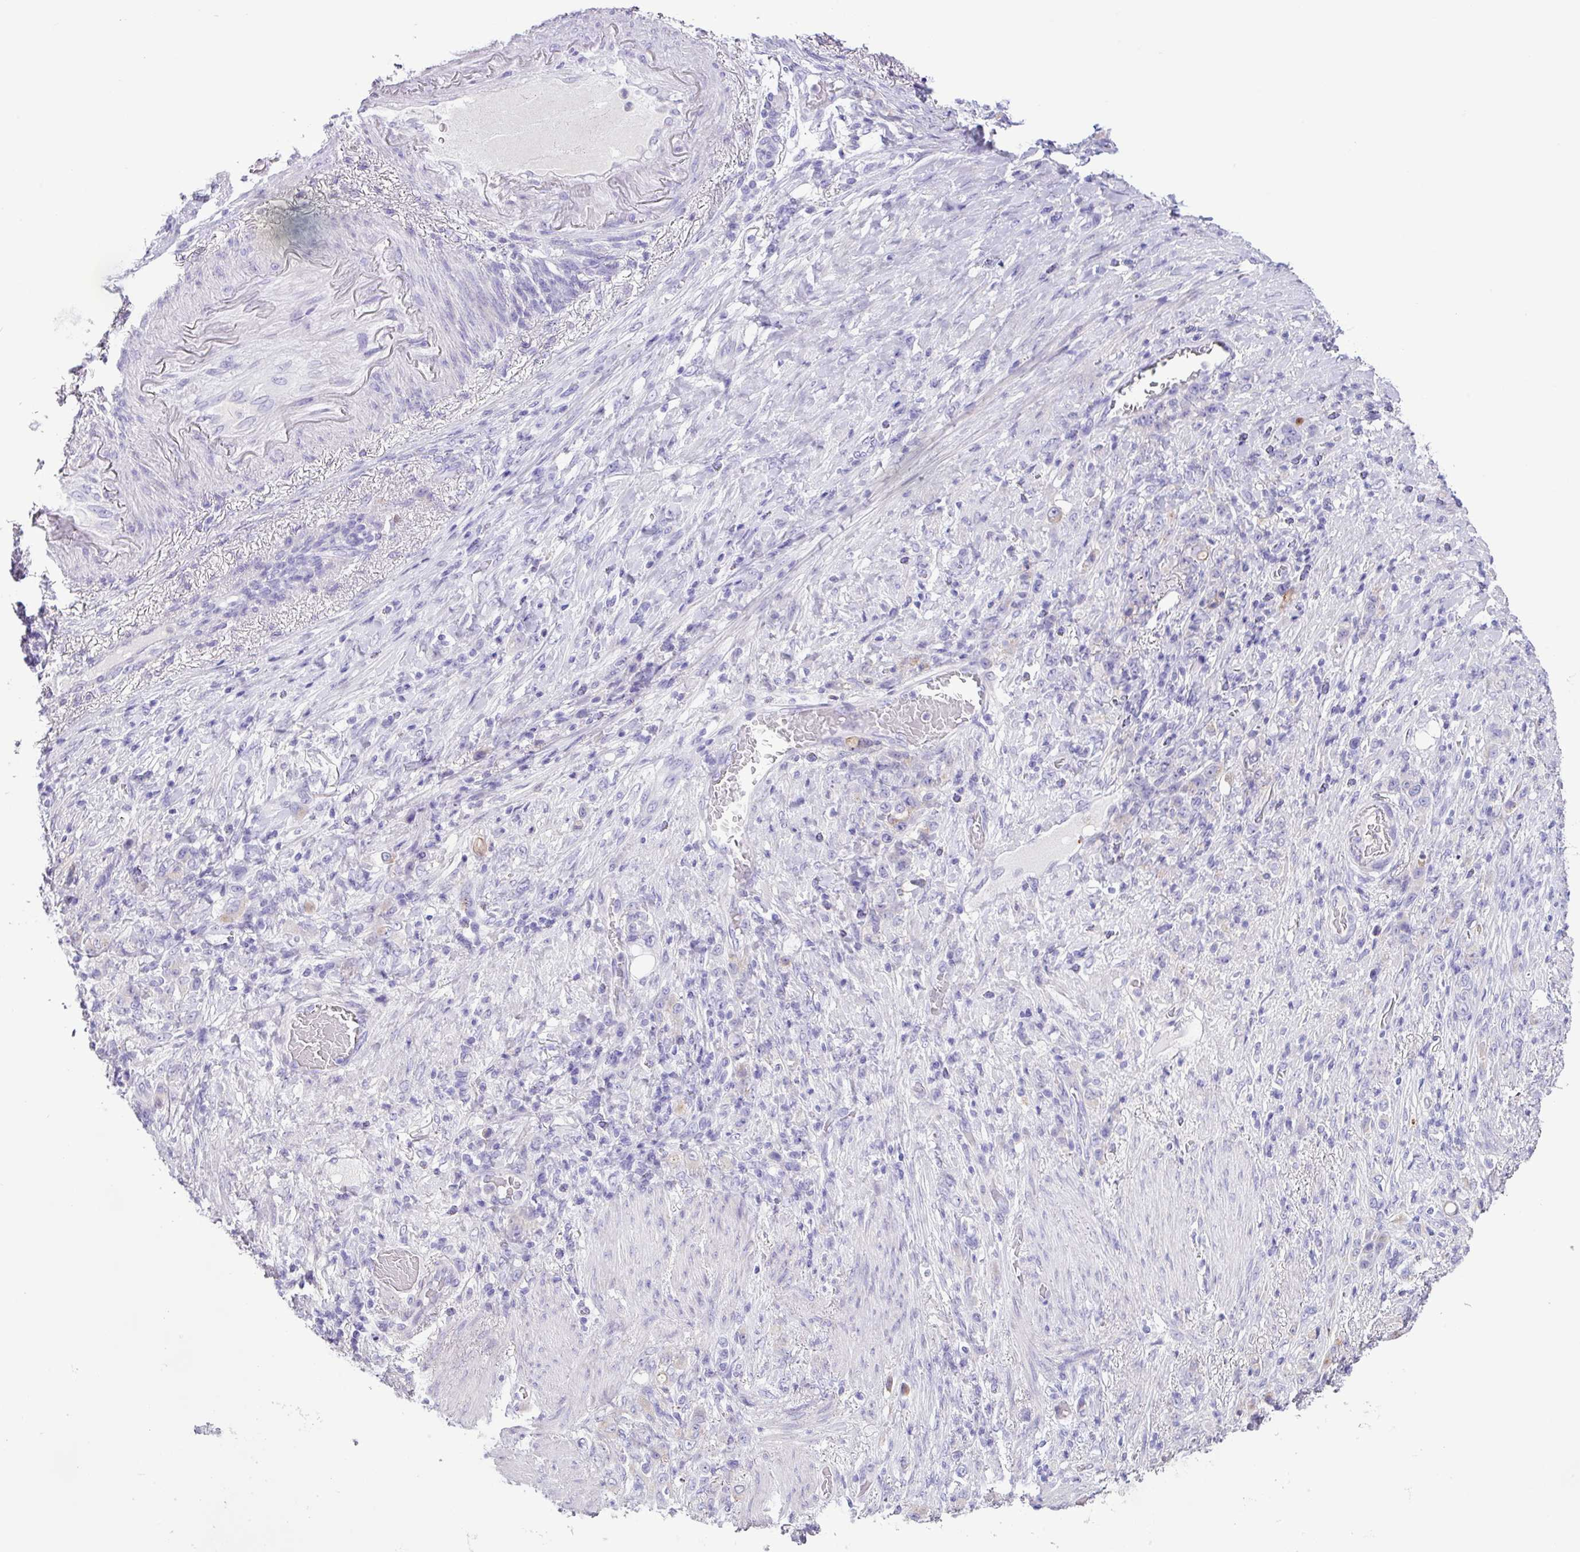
{"staining": {"intensity": "negative", "quantity": "none", "location": "none"}, "tissue": "stomach cancer", "cell_type": "Tumor cells", "image_type": "cancer", "snomed": [{"axis": "morphology", "description": "Adenocarcinoma, NOS"}, {"axis": "topography", "description": "Stomach"}], "caption": "DAB immunohistochemical staining of adenocarcinoma (stomach) demonstrates no significant expression in tumor cells. The staining was performed using DAB (3,3'-diaminobenzidine) to visualize the protein expression in brown, while the nuclei were stained in blue with hematoxylin (Magnification: 20x).", "gene": "CYSTM1", "patient": {"sex": "female", "age": 79}}